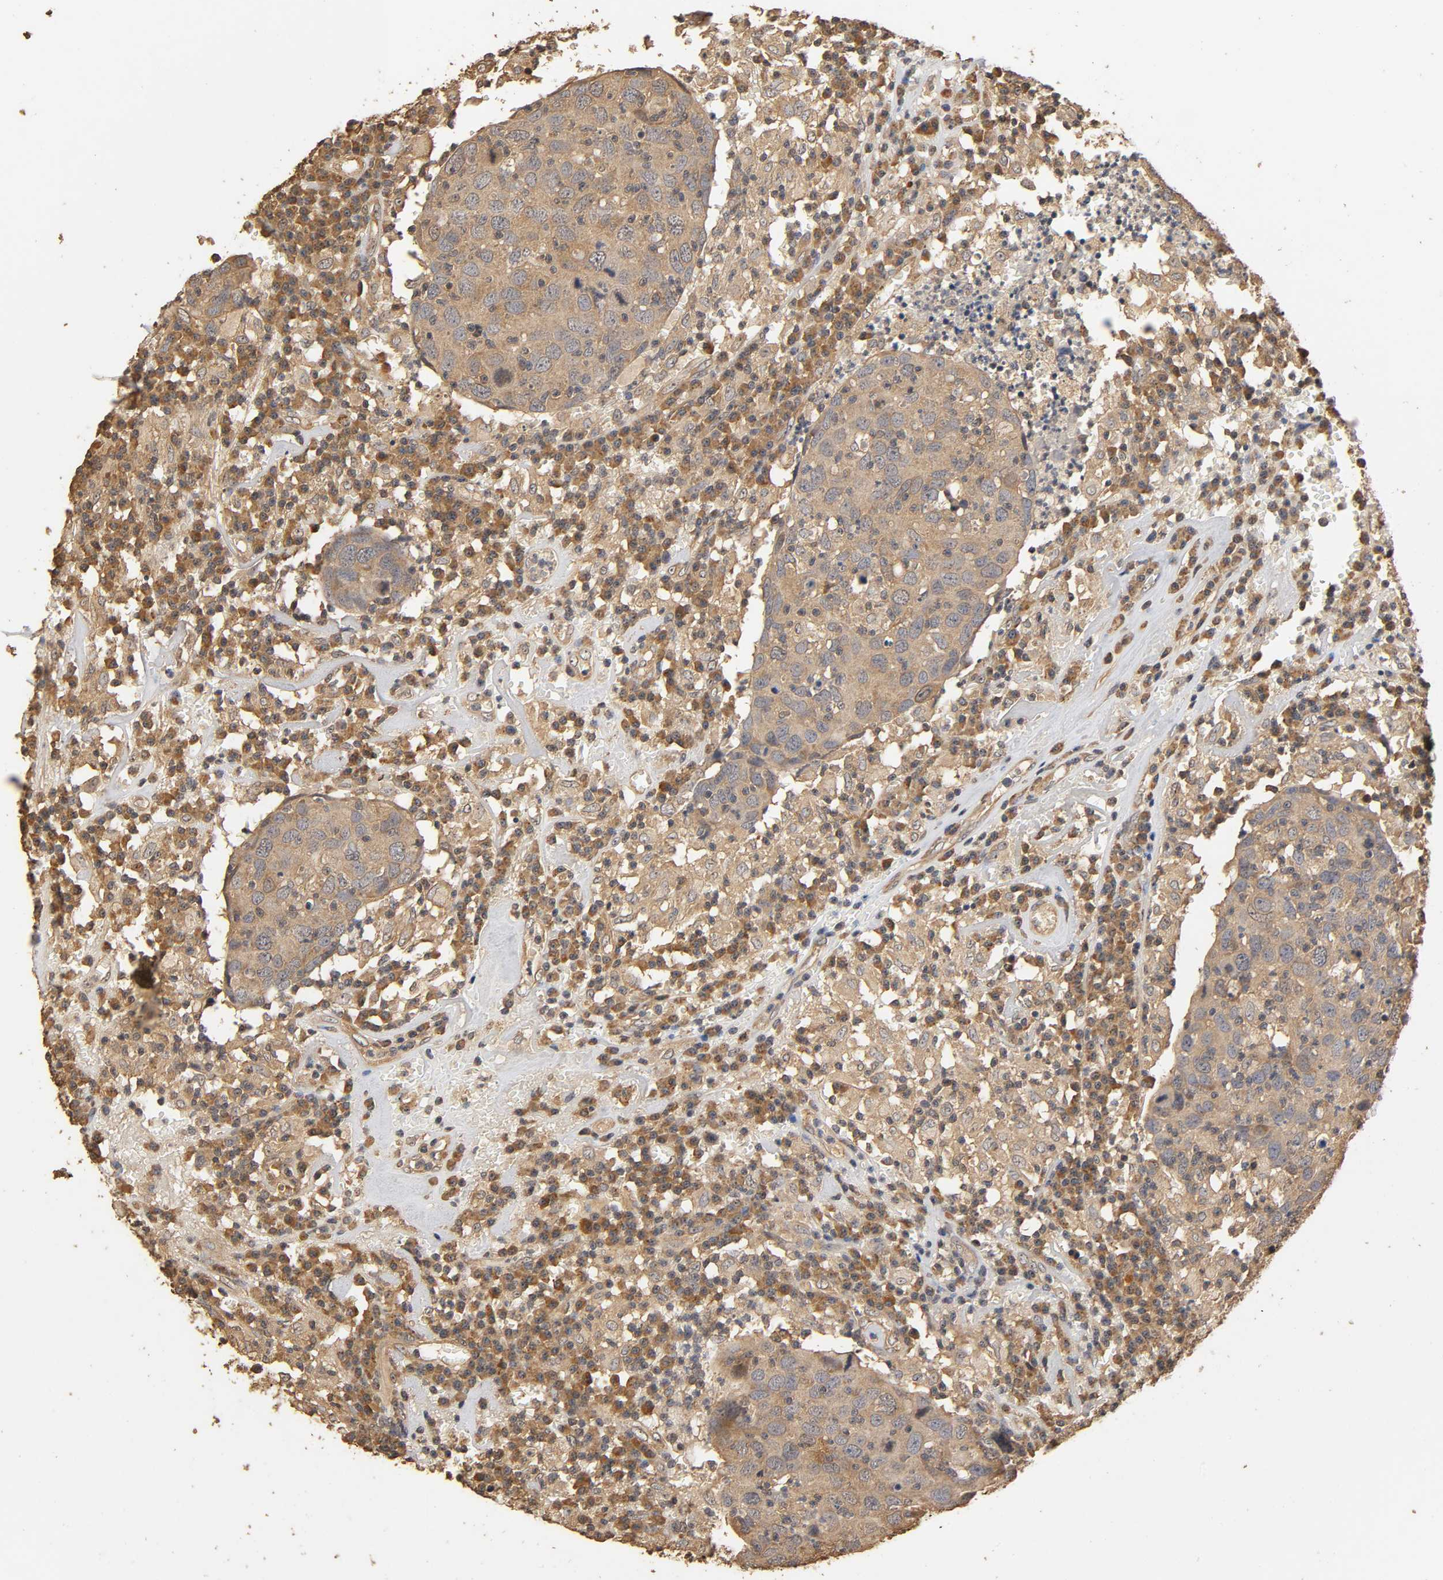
{"staining": {"intensity": "weak", "quantity": ">75%", "location": "cytoplasmic/membranous"}, "tissue": "head and neck cancer", "cell_type": "Tumor cells", "image_type": "cancer", "snomed": [{"axis": "morphology", "description": "Adenocarcinoma, NOS"}, {"axis": "topography", "description": "Salivary gland"}, {"axis": "topography", "description": "Head-Neck"}], "caption": "An immunohistochemistry (IHC) histopathology image of neoplastic tissue is shown. Protein staining in brown shows weak cytoplasmic/membranous positivity in head and neck cancer (adenocarcinoma) within tumor cells. (DAB (3,3'-diaminobenzidine) IHC, brown staining for protein, blue staining for nuclei).", "gene": "ARHGEF7", "patient": {"sex": "female", "age": 65}}